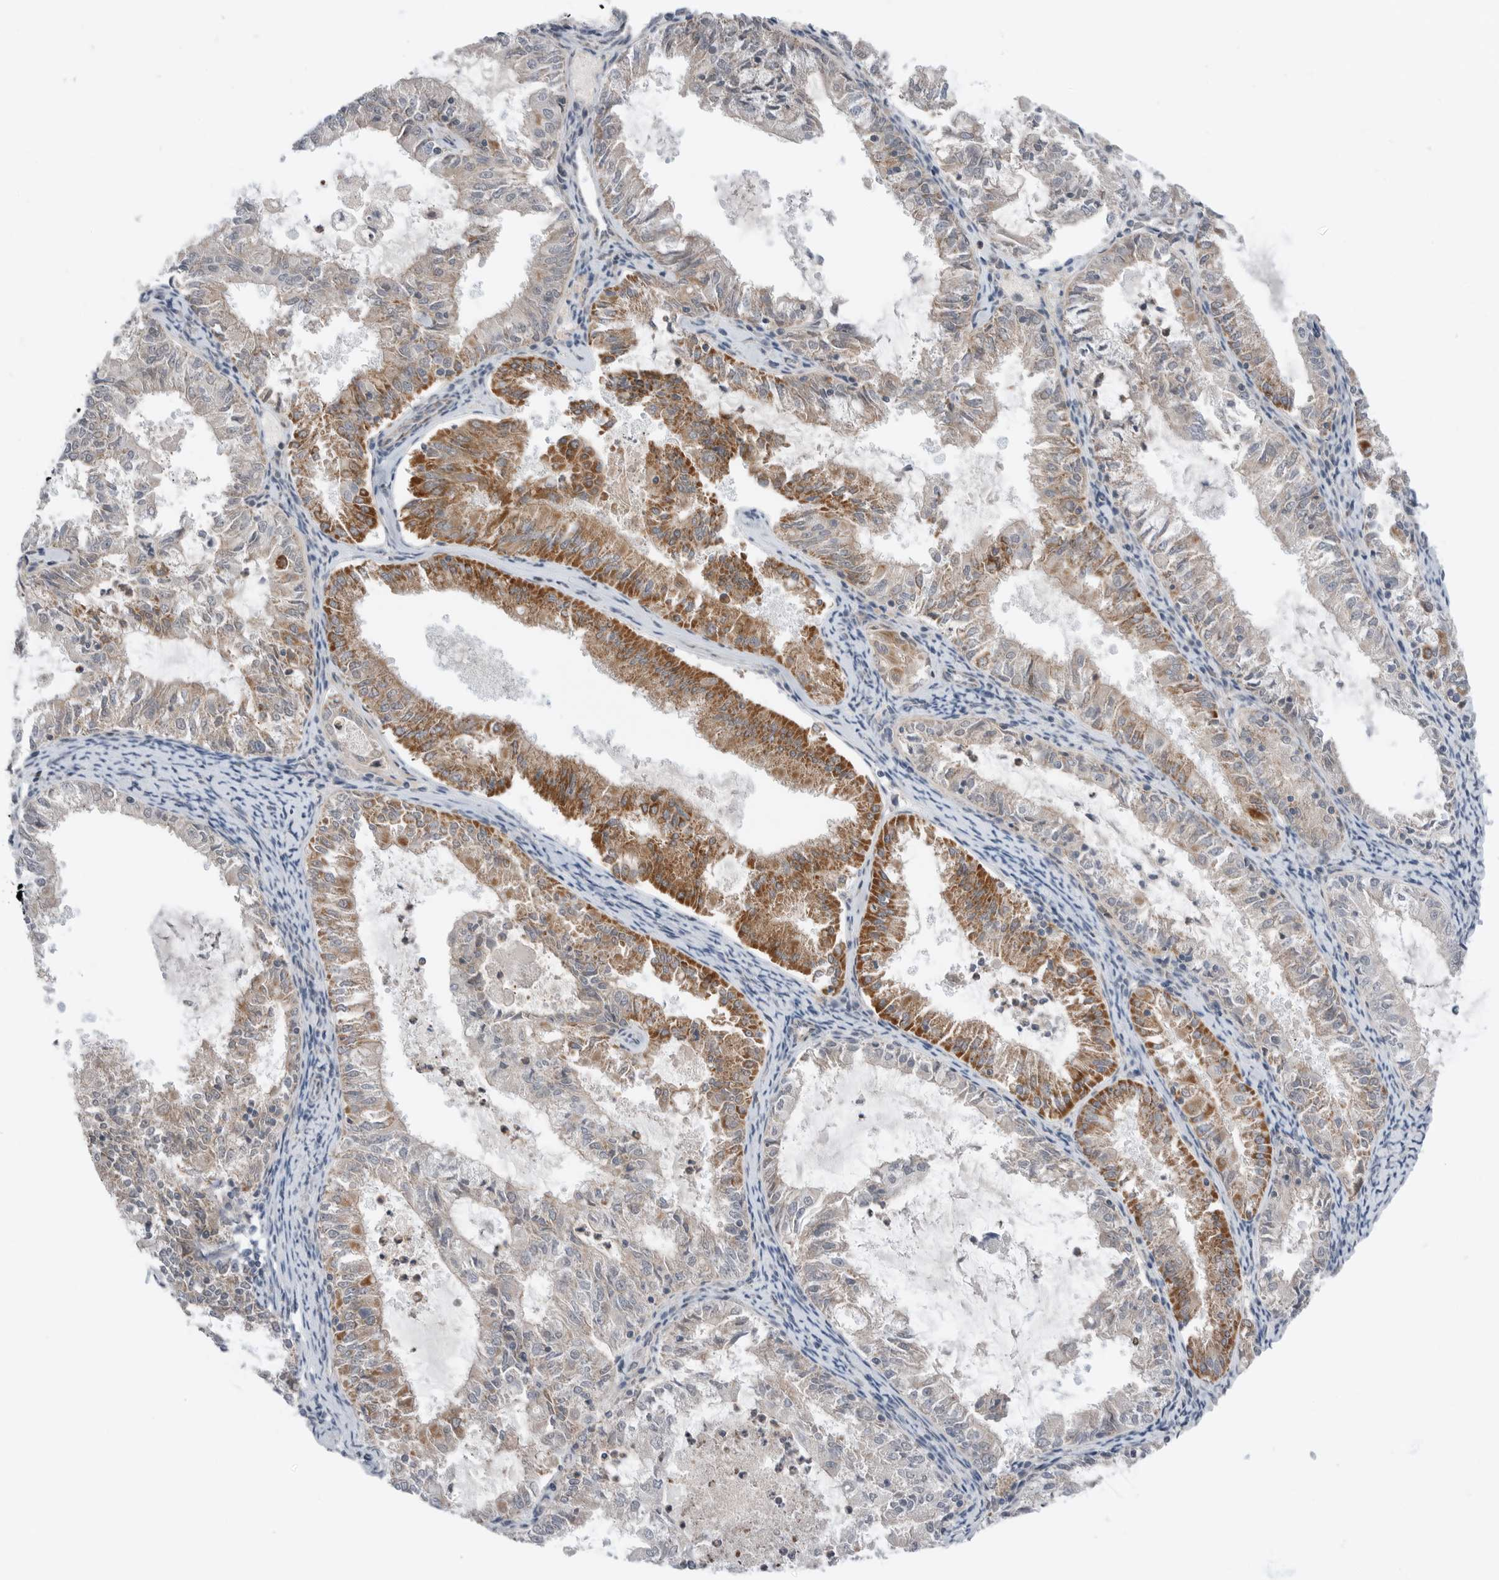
{"staining": {"intensity": "strong", "quantity": "<25%", "location": "cytoplasmic/membranous"}, "tissue": "endometrial cancer", "cell_type": "Tumor cells", "image_type": "cancer", "snomed": [{"axis": "morphology", "description": "Adenocarcinoma, NOS"}, {"axis": "topography", "description": "Endometrium"}], "caption": "Tumor cells reveal medium levels of strong cytoplasmic/membranous positivity in approximately <25% of cells in human adenocarcinoma (endometrial).", "gene": "NTAQ1", "patient": {"sex": "female", "age": 57}}